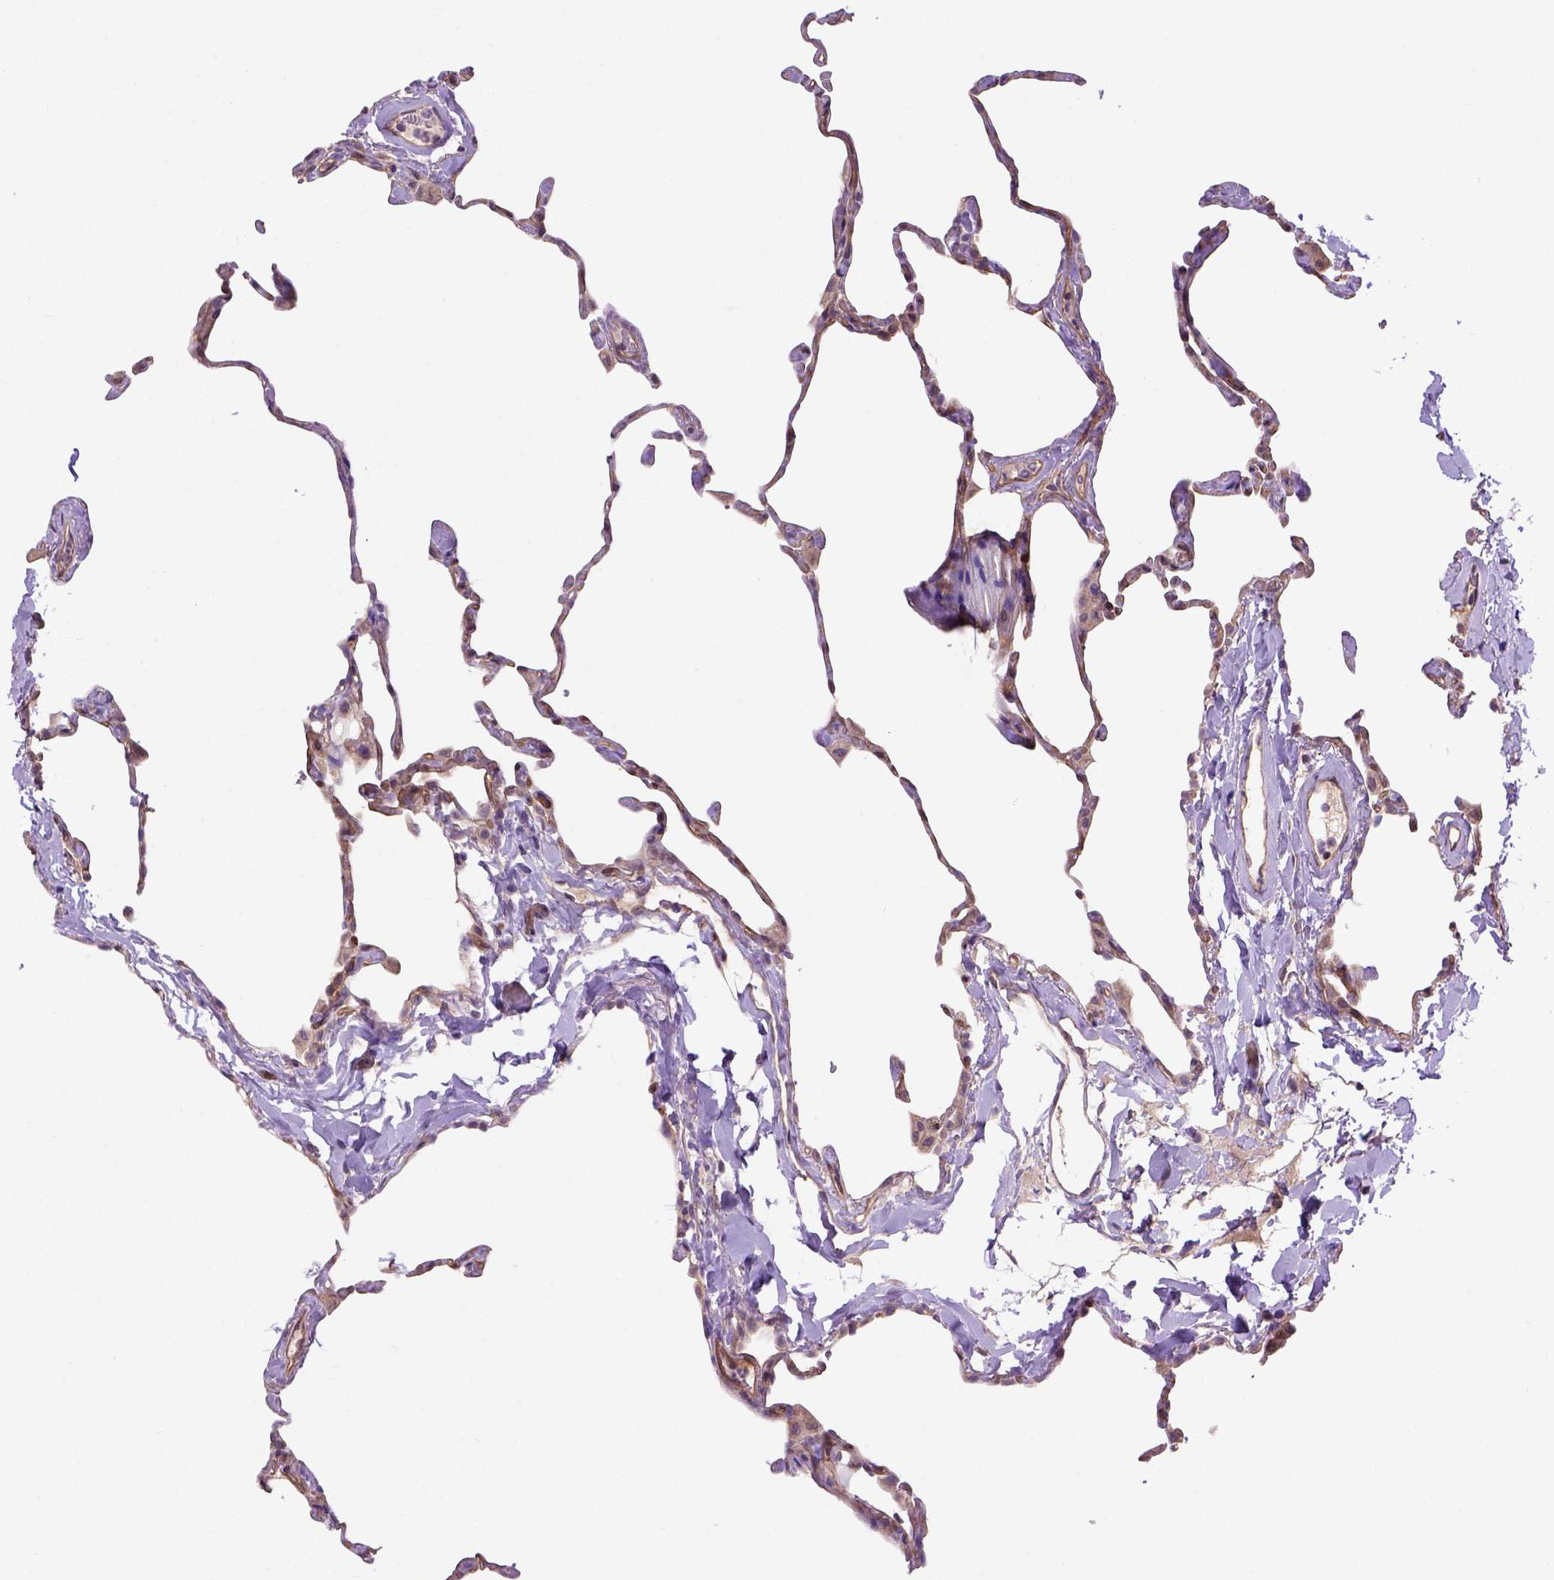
{"staining": {"intensity": "moderate", "quantity": ">75%", "location": "cytoplasmic/membranous"}, "tissue": "lung", "cell_type": "Alveolar cells", "image_type": "normal", "snomed": [{"axis": "morphology", "description": "Normal tissue, NOS"}, {"axis": "topography", "description": "Lung"}], "caption": "Brown immunohistochemical staining in unremarkable human lung reveals moderate cytoplasmic/membranous staining in approximately >75% of alveolar cells.", "gene": "CASKIN2", "patient": {"sex": "male", "age": 65}}